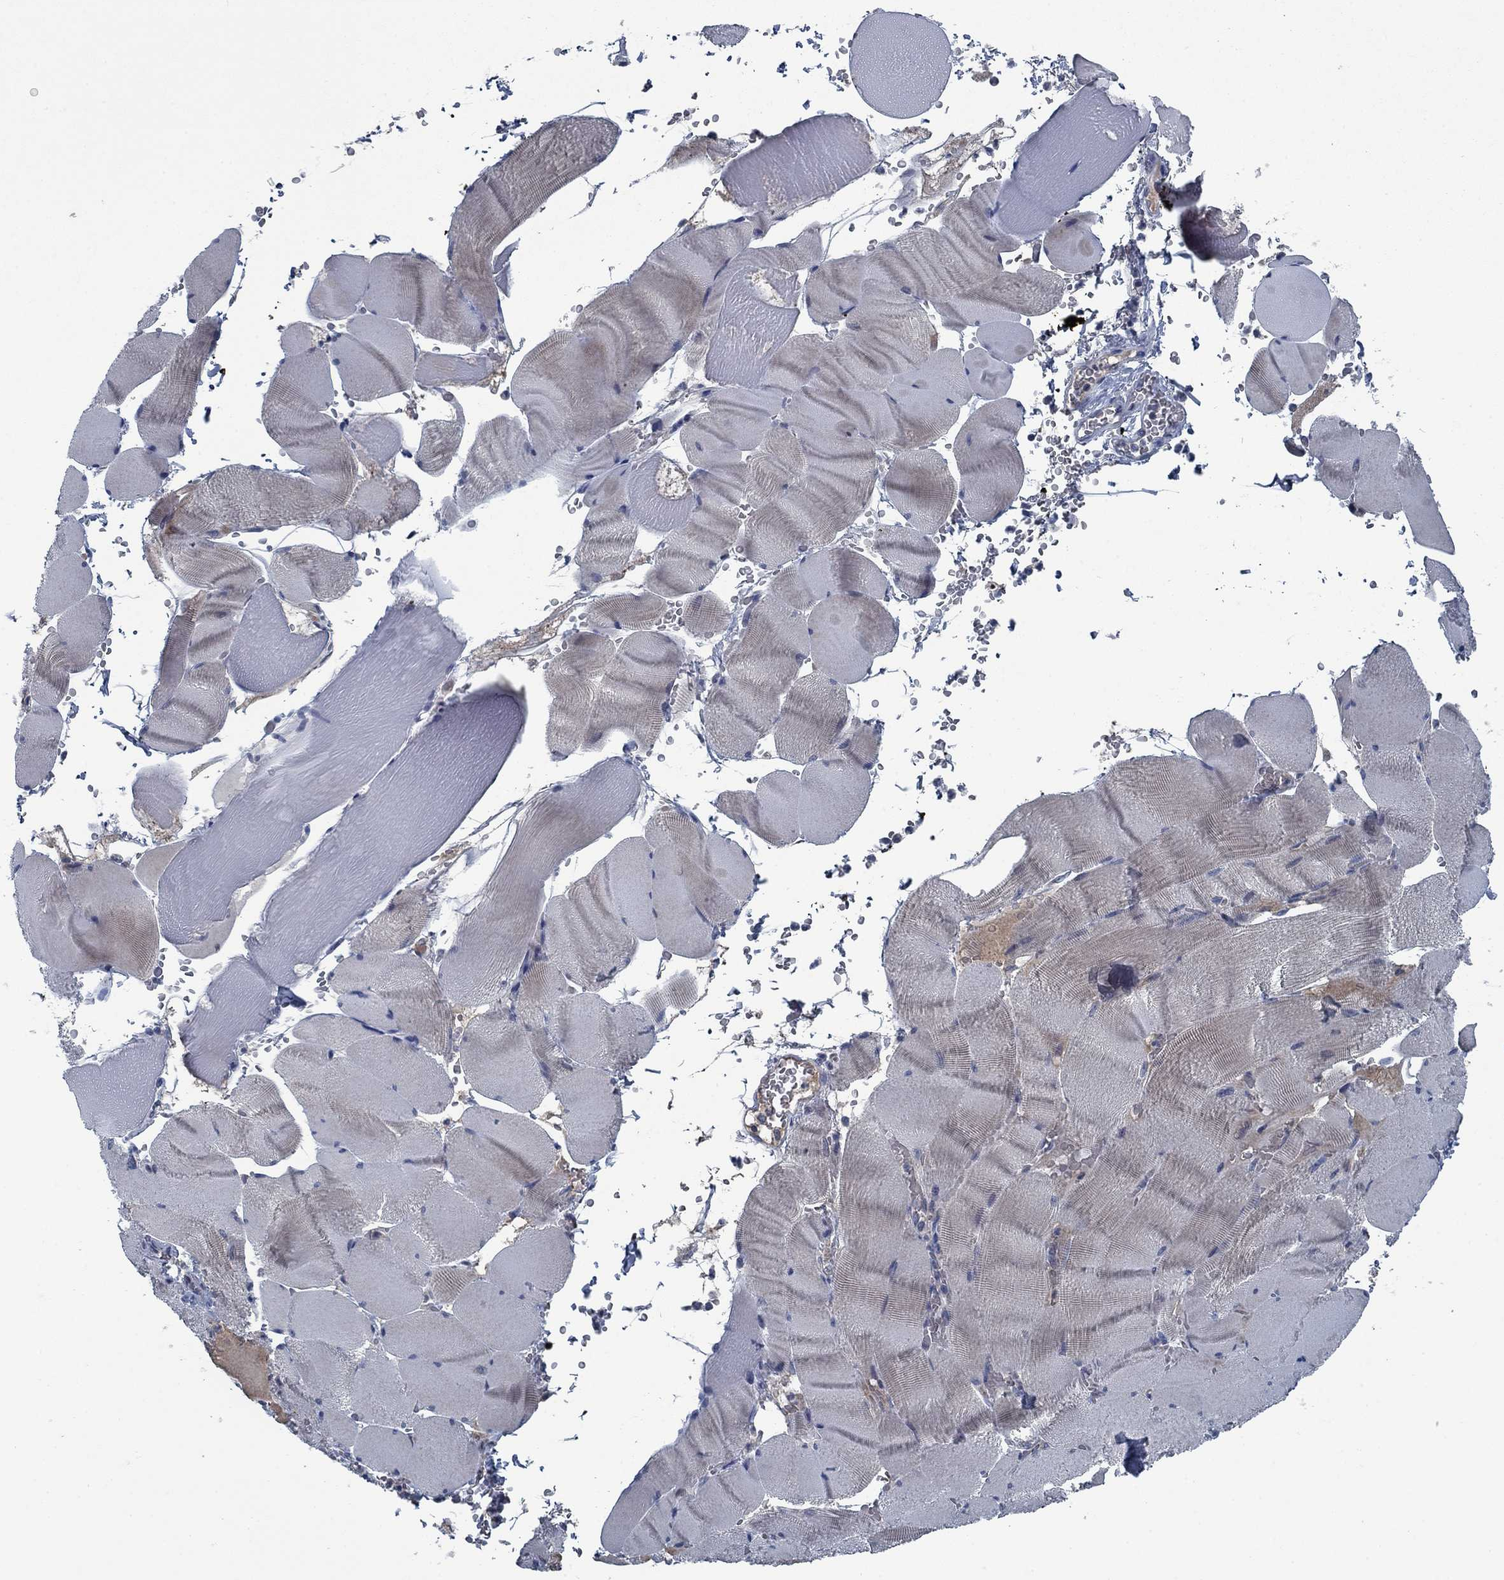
{"staining": {"intensity": "negative", "quantity": "none", "location": "none"}, "tissue": "skeletal muscle", "cell_type": "Myocytes", "image_type": "normal", "snomed": [{"axis": "morphology", "description": "Normal tissue, NOS"}, {"axis": "topography", "description": "Skeletal muscle"}], "caption": "Myocytes are negative for protein expression in normal human skeletal muscle. (DAB IHC, high magnification).", "gene": "PNMA8A", "patient": {"sex": "male", "age": 56}}